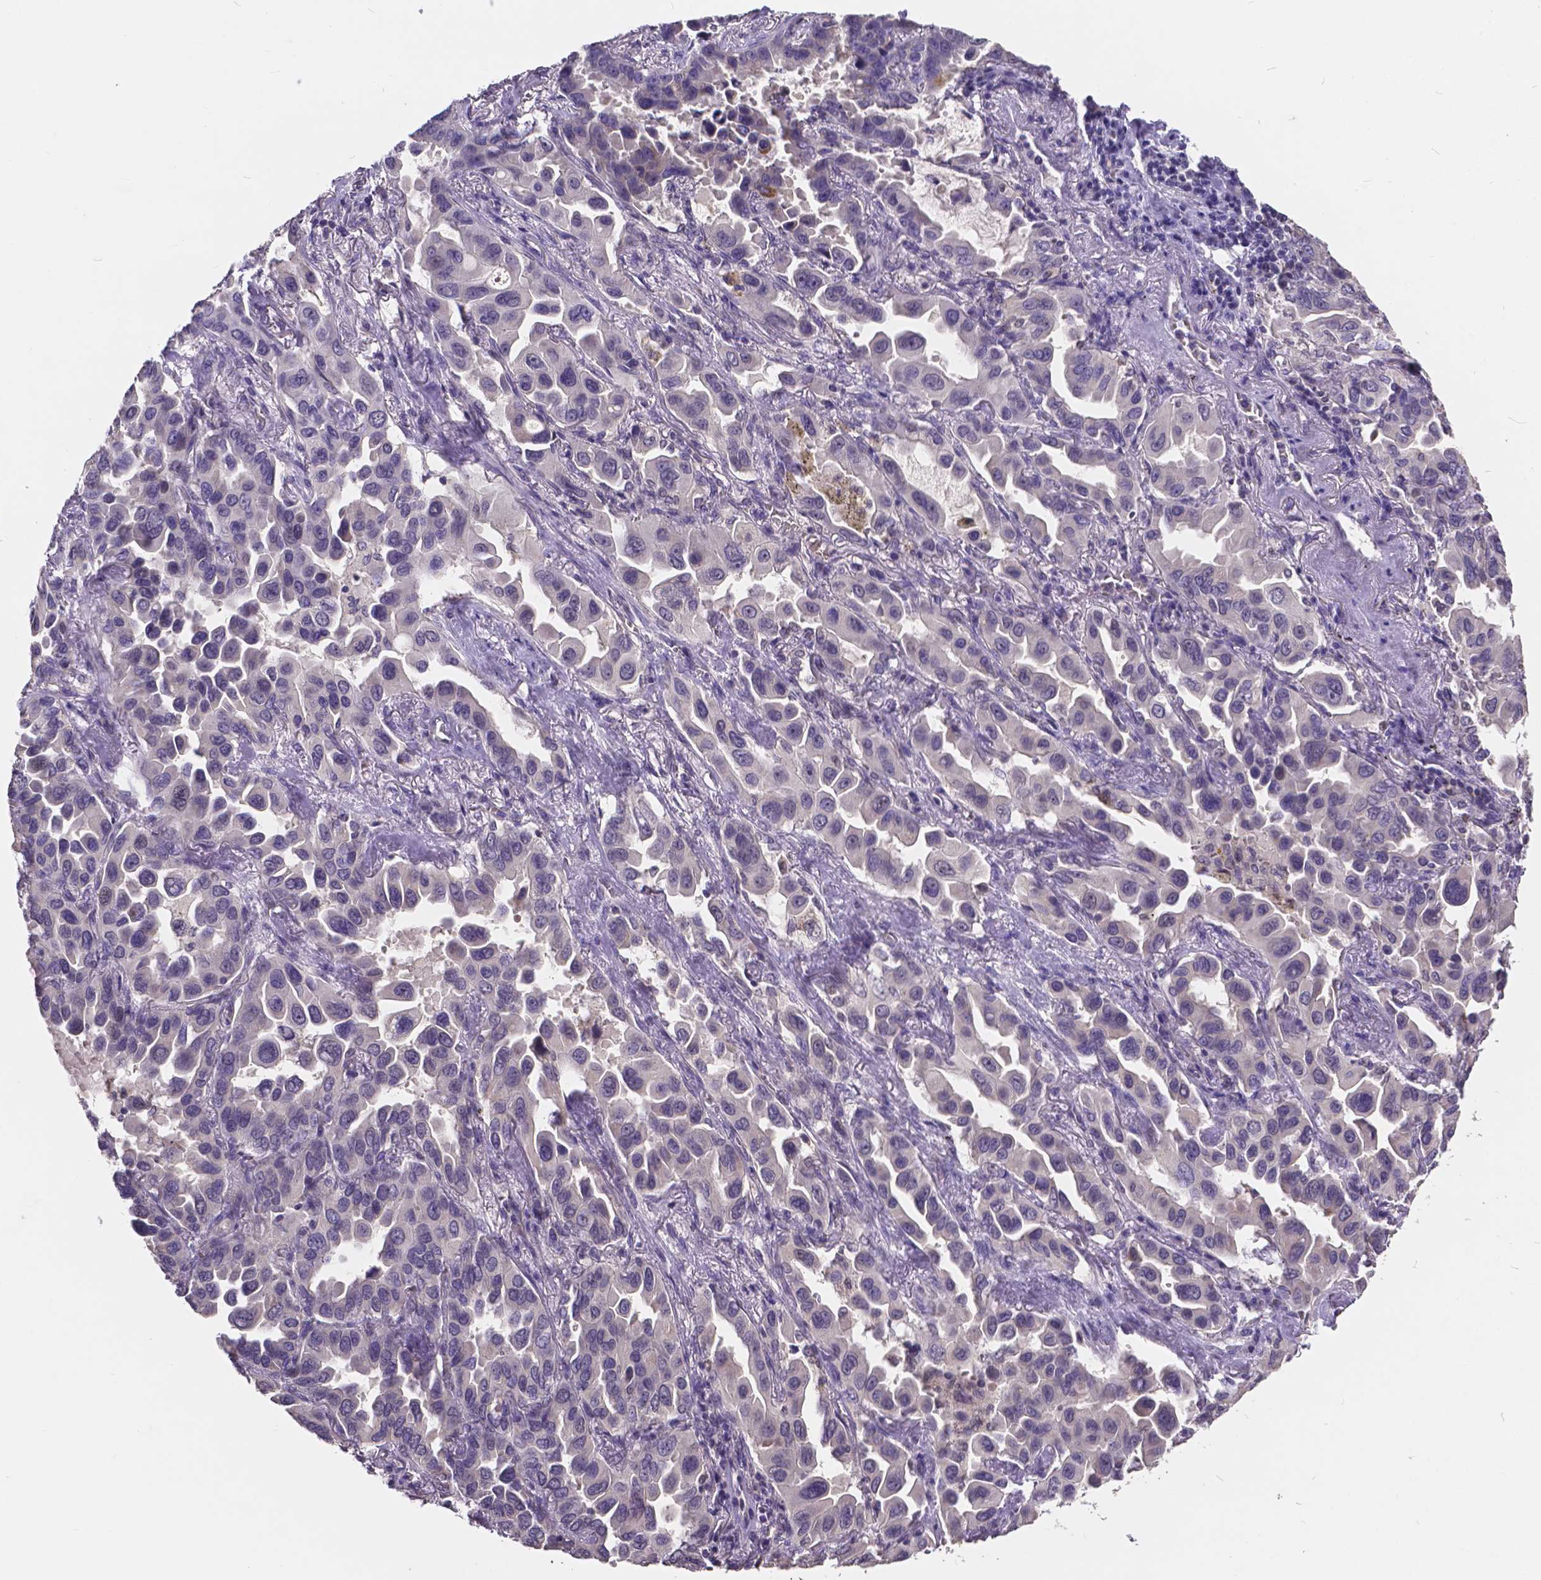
{"staining": {"intensity": "negative", "quantity": "none", "location": "none"}, "tissue": "lung cancer", "cell_type": "Tumor cells", "image_type": "cancer", "snomed": [{"axis": "morphology", "description": "Adenocarcinoma, NOS"}, {"axis": "topography", "description": "Lung"}], "caption": "An image of human lung adenocarcinoma is negative for staining in tumor cells.", "gene": "CTNNA2", "patient": {"sex": "male", "age": 64}}